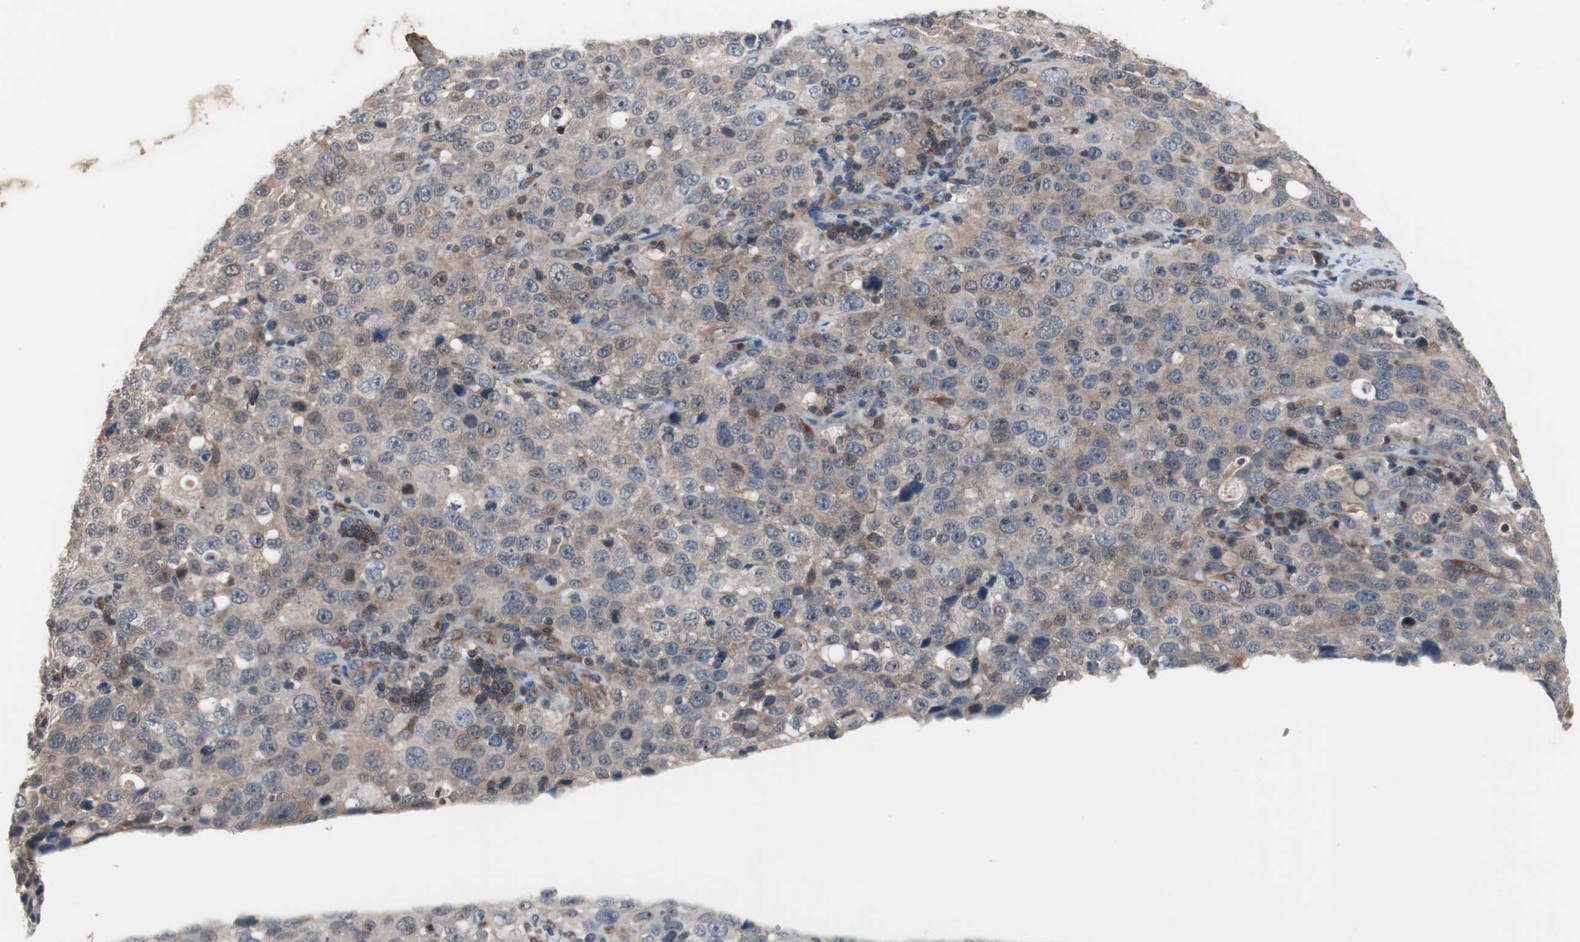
{"staining": {"intensity": "weak", "quantity": "25%-75%", "location": "cytoplasmic/membranous,nuclear"}, "tissue": "stomach cancer", "cell_type": "Tumor cells", "image_type": "cancer", "snomed": [{"axis": "morphology", "description": "Normal tissue, NOS"}, {"axis": "morphology", "description": "Adenocarcinoma, NOS"}, {"axis": "topography", "description": "Stomach"}], "caption": "There is low levels of weak cytoplasmic/membranous and nuclear positivity in tumor cells of adenocarcinoma (stomach), as demonstrated by immunohistochemical staining (brown color).", "gene": "IRS1", "patient": {"sex": "male", "age": 48}}